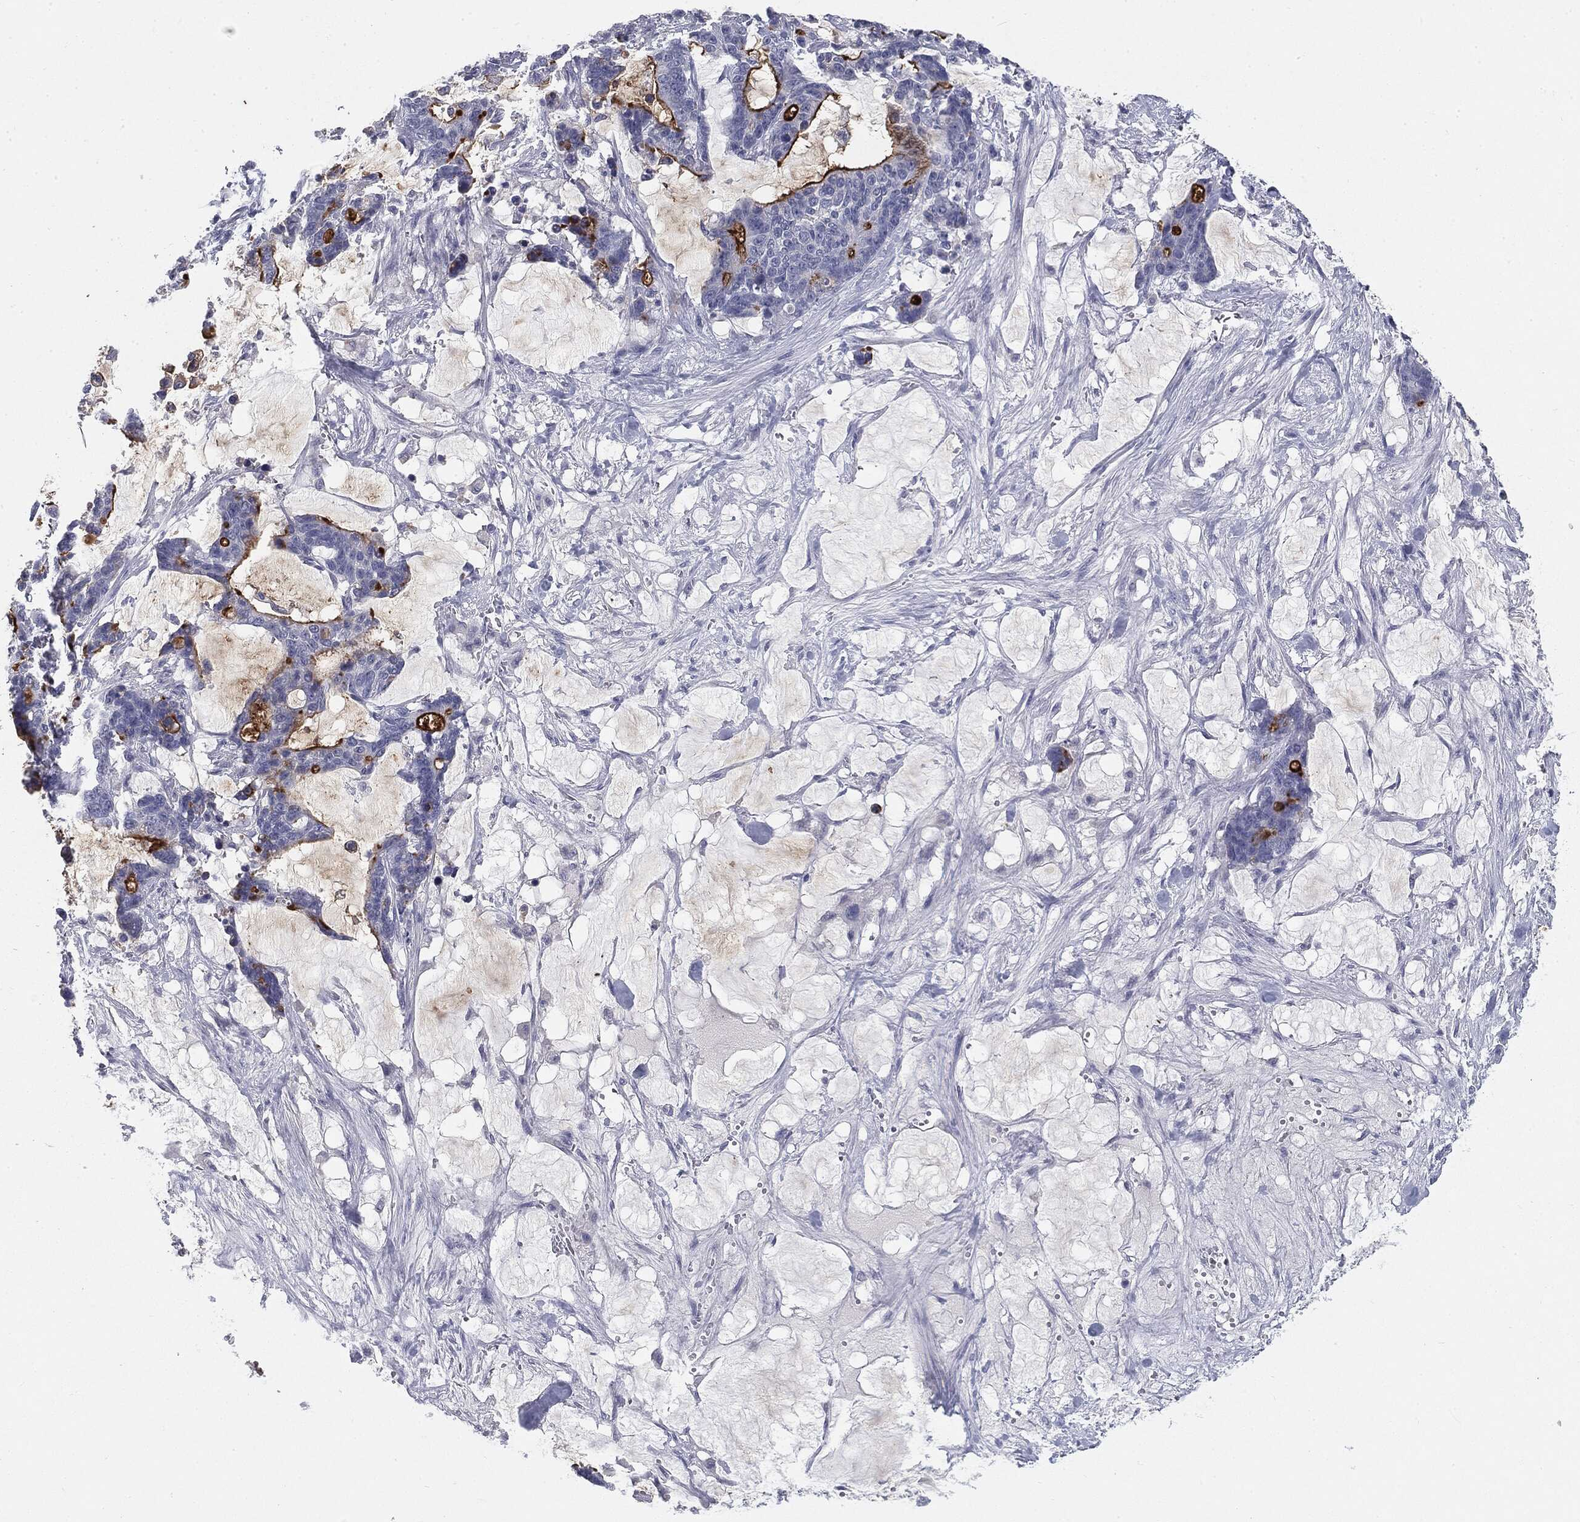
{"staining": {"intensity": "strong", "quantity": "<25%", "location": "cytoplasmic/membranous"}, "tissue": "stomach cancer", "cell_type": "Tumor cells", "image_type": "cancer", "snomed": [{"axis": "morphology", "description": "Normal tissue, NOS"}, {"axis": "morphology", "description": "Adenocarcinoma, NOS"}, {"axis": "topography", "description": "Stomach"}], "caption": "The immunohistochemical stain shows strong cytoplasmic/membranous expression in tumor cells of stomach adenocarcinoma tissue. The protein of interest is stained brown, and the nuclei are stained in blue (DAB (3,3'-diaminobenzidine) IHC with brightfield microscopy, high magnification).", "gene": "MUC1", "patient": {"sex": "female", "age": 64}}